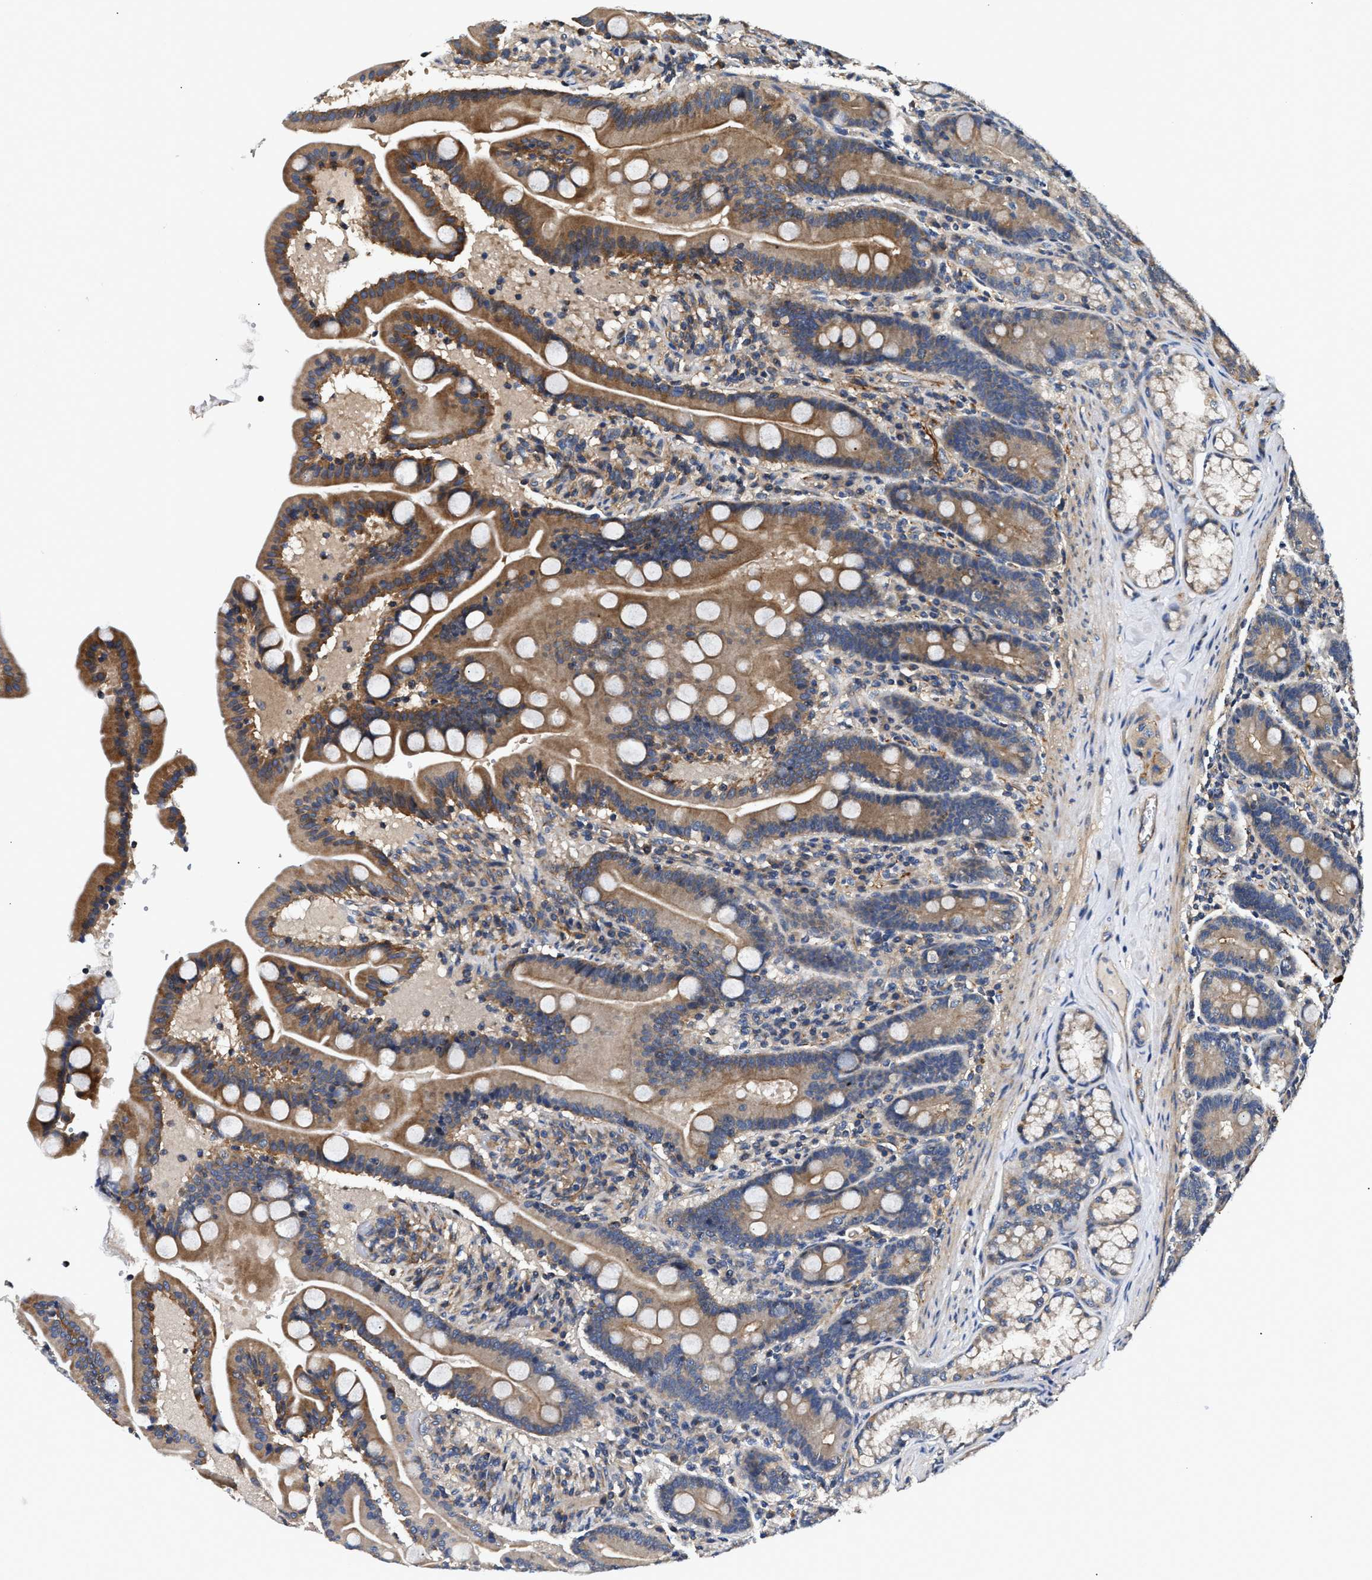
{"staining": {"intensity": "moderate", "quantity": ">75%", "location": "cytoplasmic/membranous"}, "tissue": "duodenum", "cell_type": "Glandular cells", "image_type": "normal", "snomed": [{"axis": "morphology", "description": "Normal tissue, NOS"}, {"axis": "topography", "description": "Duodenum"}], "caption": "The photomicrograph reveals immunohistochemical staining of benign duodenum. There is moderate cytoplasmic/membranous staining is identified in about >75% of glandular cells.", "gene": "TEX2", "patient": {"sex": "male", "age": 54}}